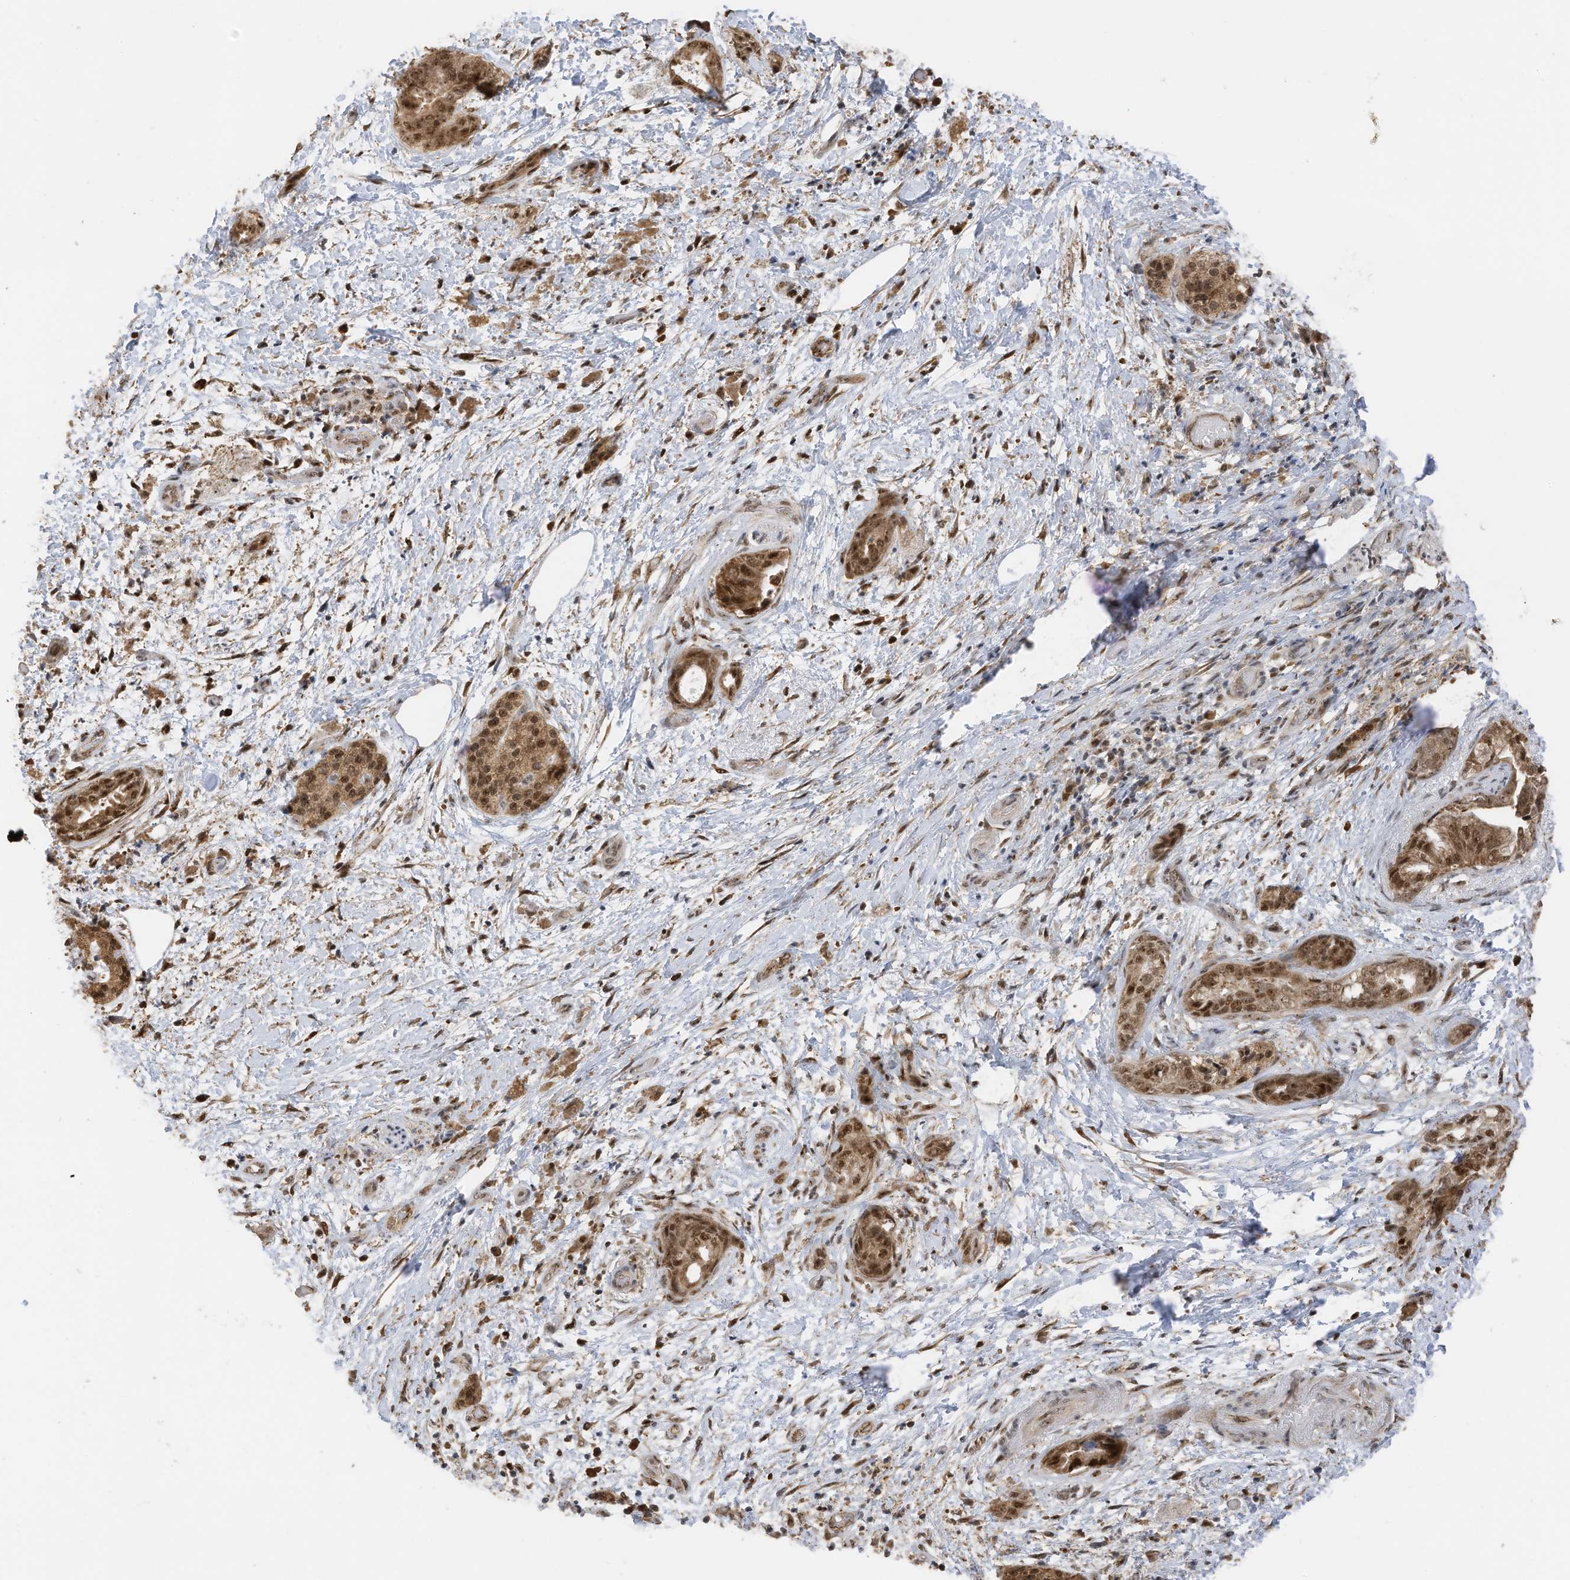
{"staining": {"intensity": "moderate", "quantity": ">75%", "location": "cytoplasmic/membranous,nuclear"}, "tissue": "pancreatic cancer", "cell_type": "Tumor cells", "image_type": "cancer", "snomed": [{"axis": "morphology", "description": "Normal tissue, NOS"}, {"axis": "morphology", "description": "Adenocarcinoma, NOS"}, {"axis": "topography", "description": "Pancreas"}, {"axis": "topography", "description": "Peripheral nerve tissue"}], "caption": "Immunohistochemical staining of human pancreatic adenocarcinoma reveals medium levels of moderate cytoplasmic/membranous and nuclear staining in about >75% of tumor cells.", "gene": "ERLEC1", "patient": {"sex": "female", "age": 63}}